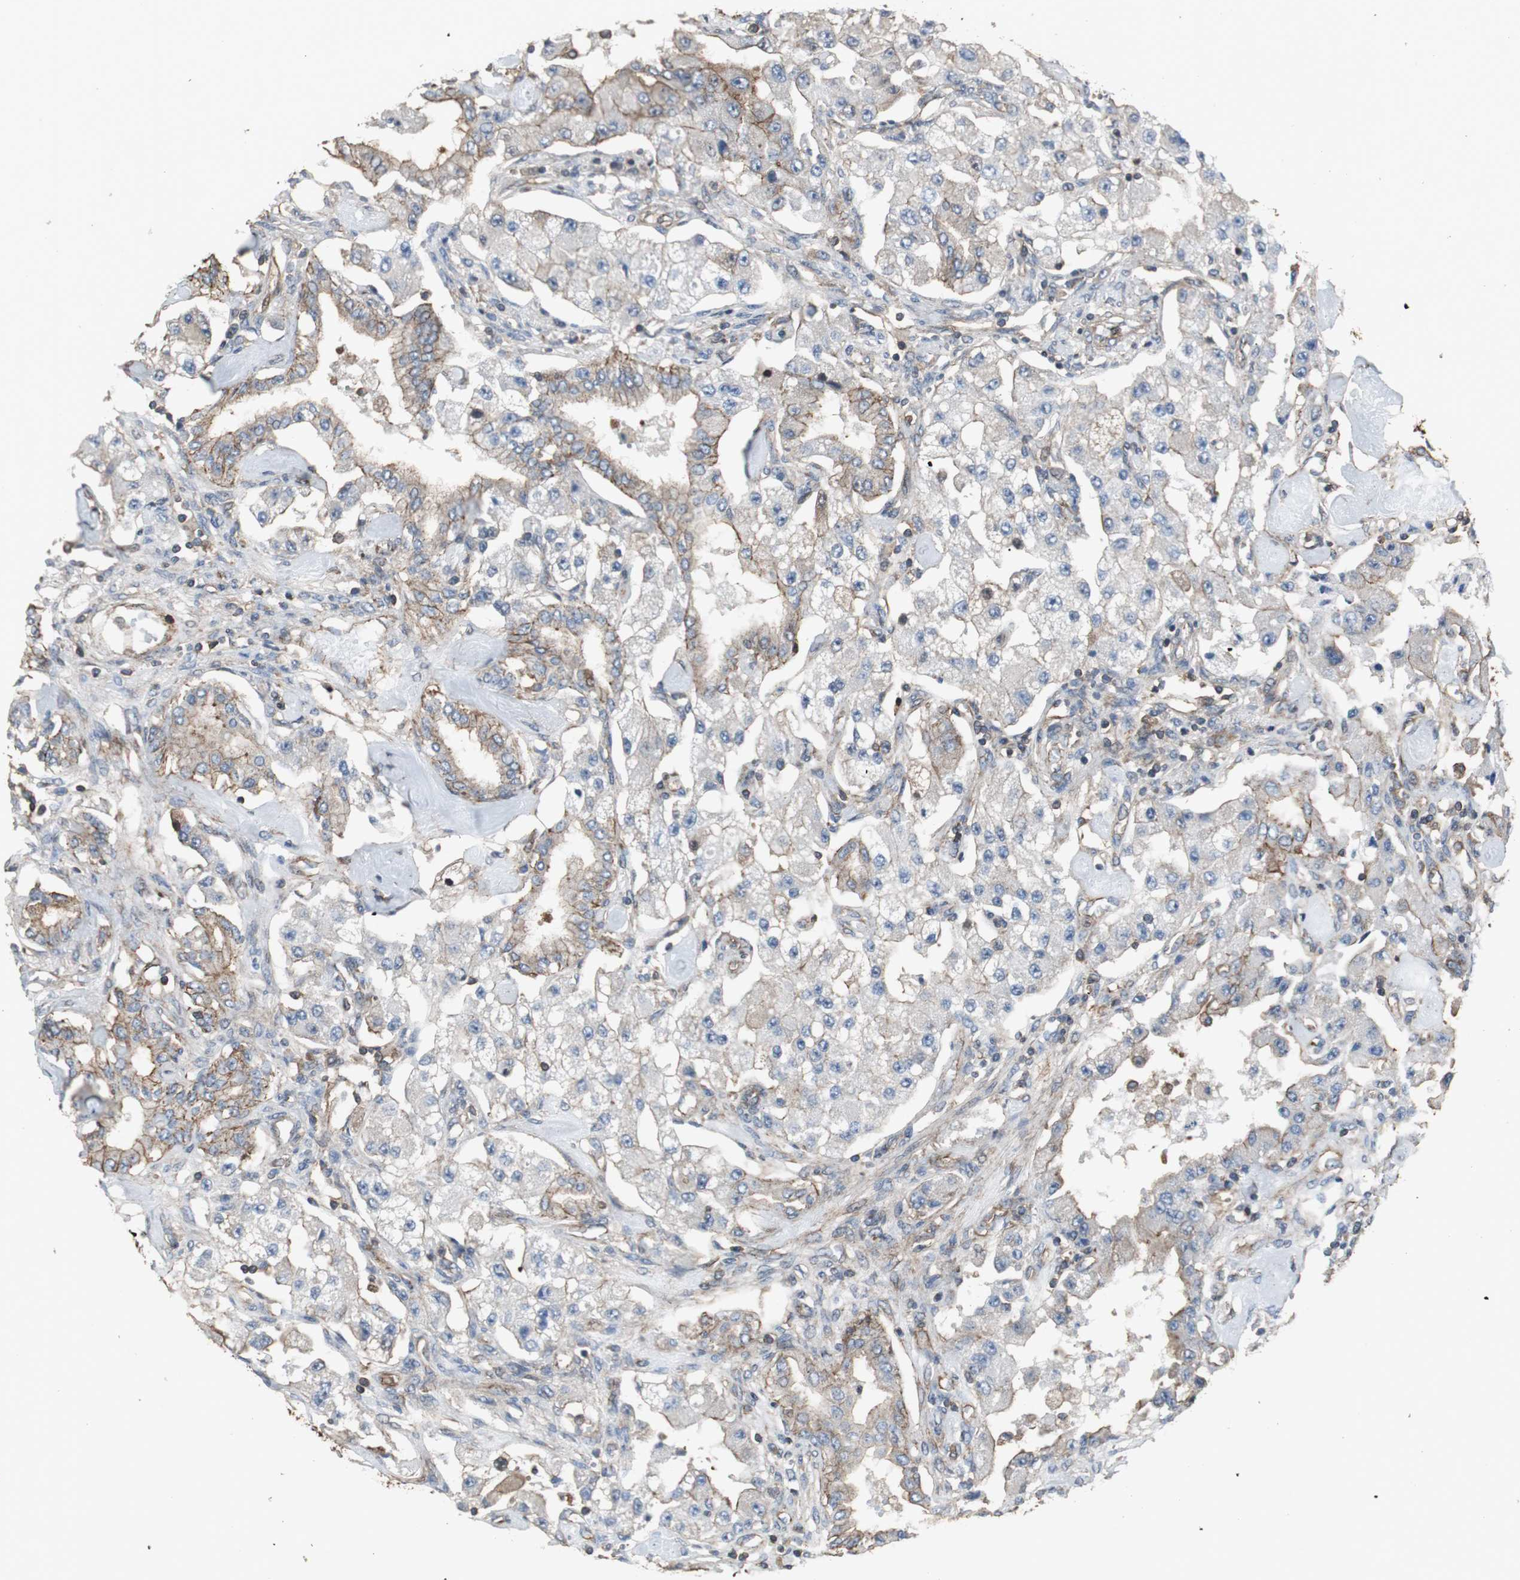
{"staining": {"intensity": "moderate", "quantity": "25%-75%", "location": "cytoplasmic/membranous"}, "tissue": "carcinoid", "cell_type": "Tumor cells", "image_type": "cancer", "snomed": [{"axis": "morphology", "description": "Carcinoid, malignant, NOS"}, {"axis": "topography", "description": "Pancreas"}], "caption": "Protein expression analysis of human malignant carcinoid reveals moderate cytoplasmic/membranous expression in about 25%-75% of tumor cells.", "gene": "ACTN1", "patient": {"sex": "male", "age": 41}}